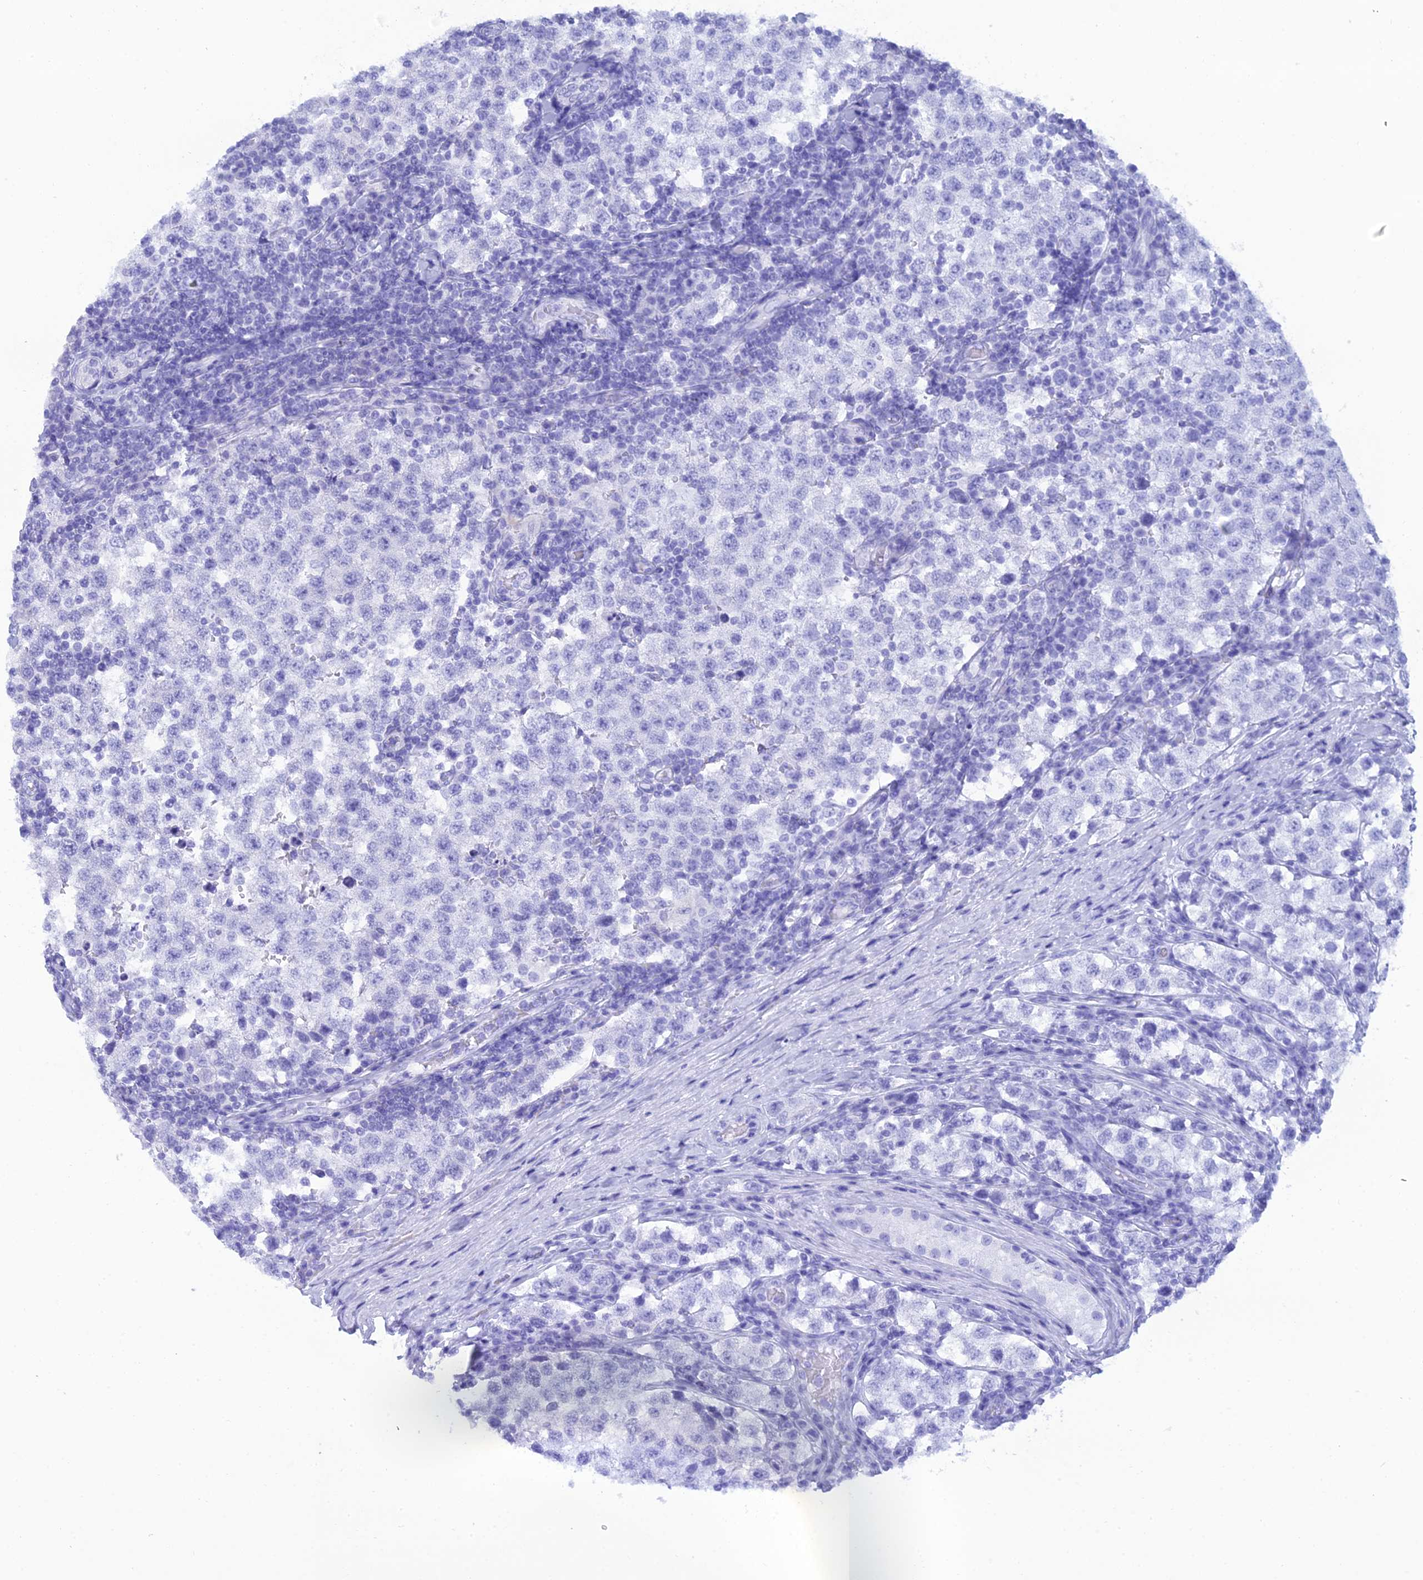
{"staining": {"intensity": "weak", "quantity": "<25%", "location": "cytoplasmic/membranous"}, "tissue": "testis cancer", "cell_type": "Tumor cells", "image_type": "cancer", "snomed": [{"axis": "morphology", "description": "Seminoma, NOS"}, {"axis": "topography", "description": "Testis"}], "caption": "Human seminoma (testis) stained for a protein using immunohistochemistry reveals no staining in tumor cells.", "gene": "CLCN7", "patient": {"sex": "male", "age": 34}}